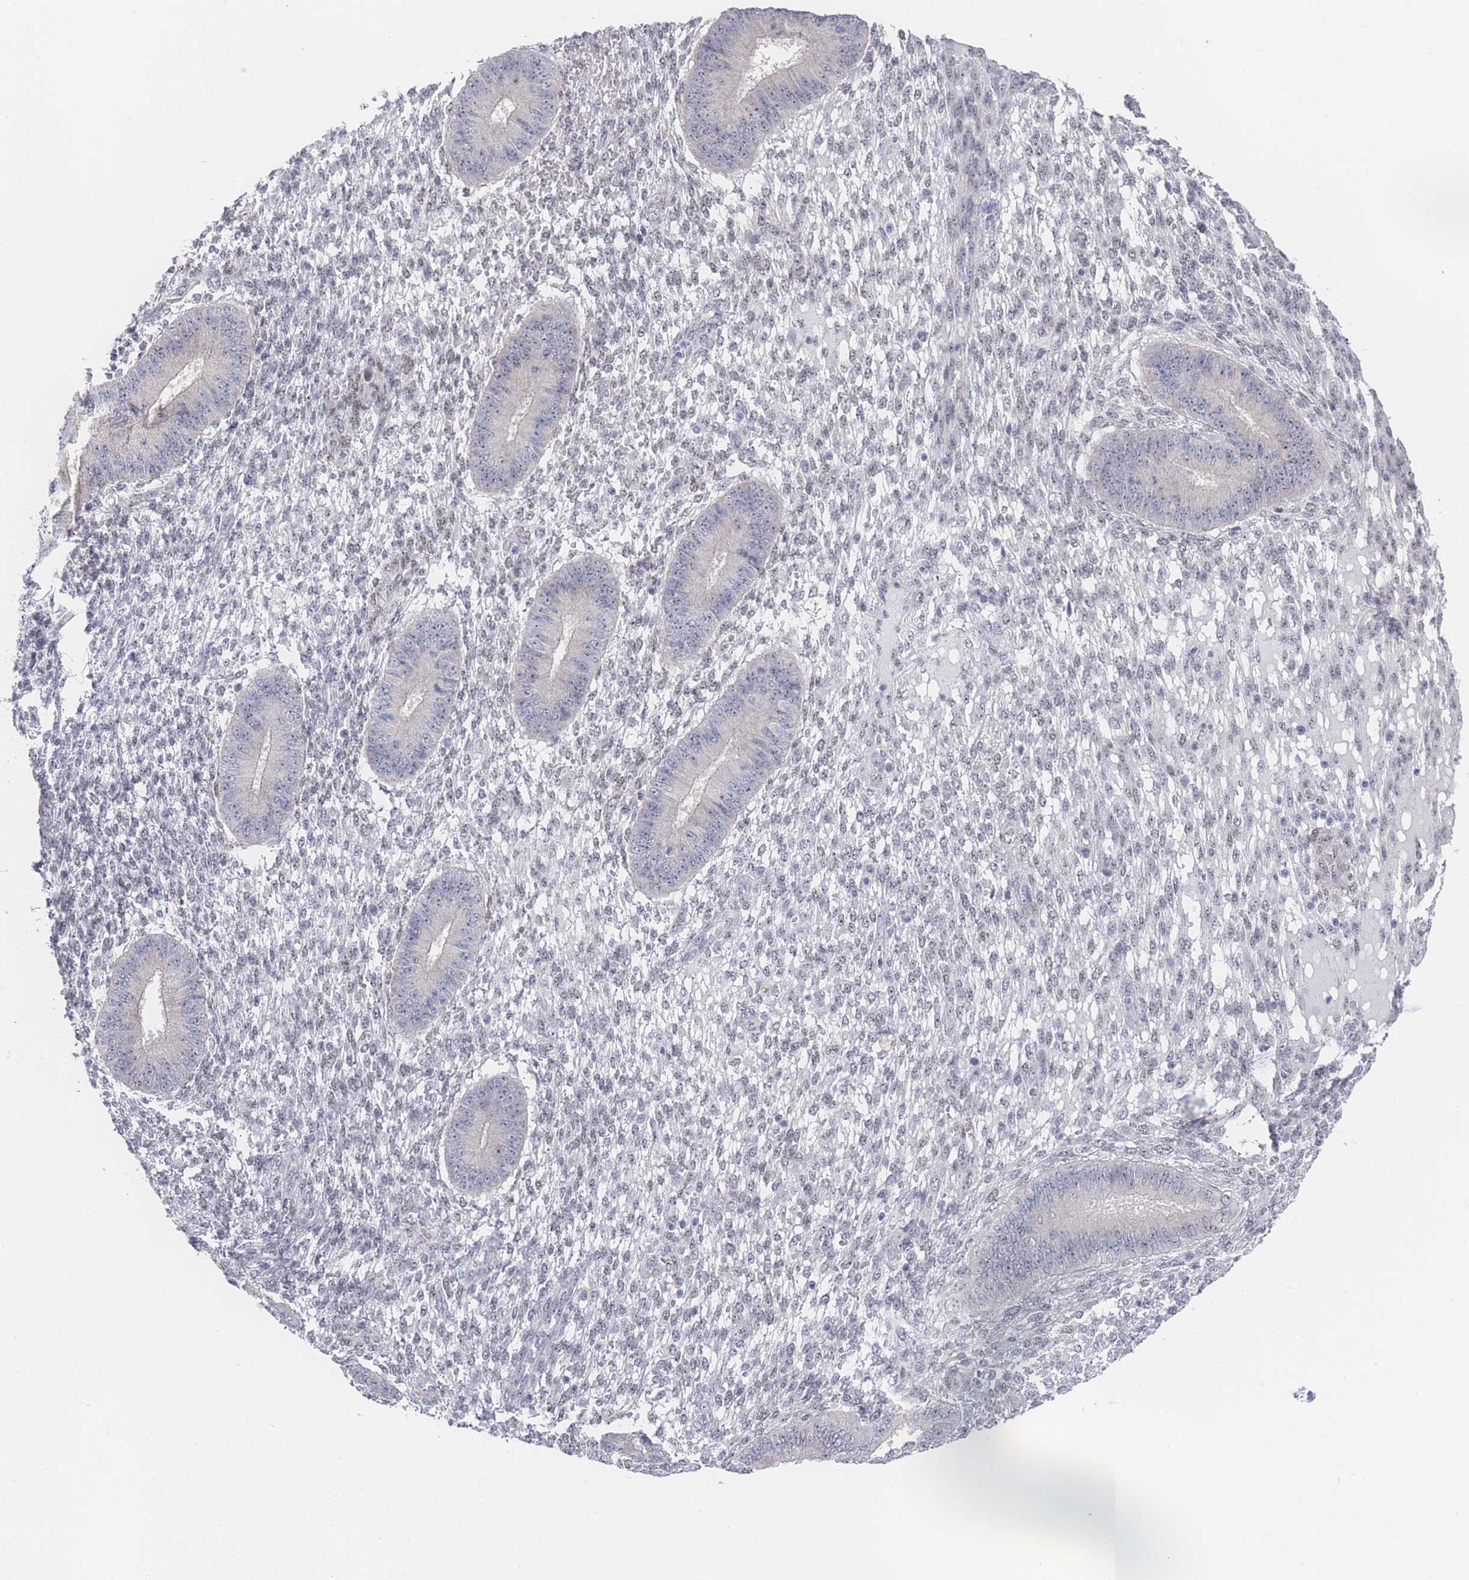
{"staining": {"intensity": "negative", "quantity": "none", "location": "none"}, "tissue": "endometrium", "cell_type": "Cells in endometrial stroma", "image_type": "normal", "snomed": [{"axis": "morphology", "description": "Normal tissue, NOS"}, {"axis": "topography", "description": "Endometrium"}], "caption": "Immunohistochemistry histopathology image of normal endometrium: human endometrium stained with DAB (3,3'-diaminobenzidine) shows no significant protein positivity in cells in endometrial stroma. (DAB (3,3'-diaminobenzidine) immunohistochemistry (IHC), high magnification).", "gene": "ZNF142", "patient": {"sex": "female", "age": 49}}